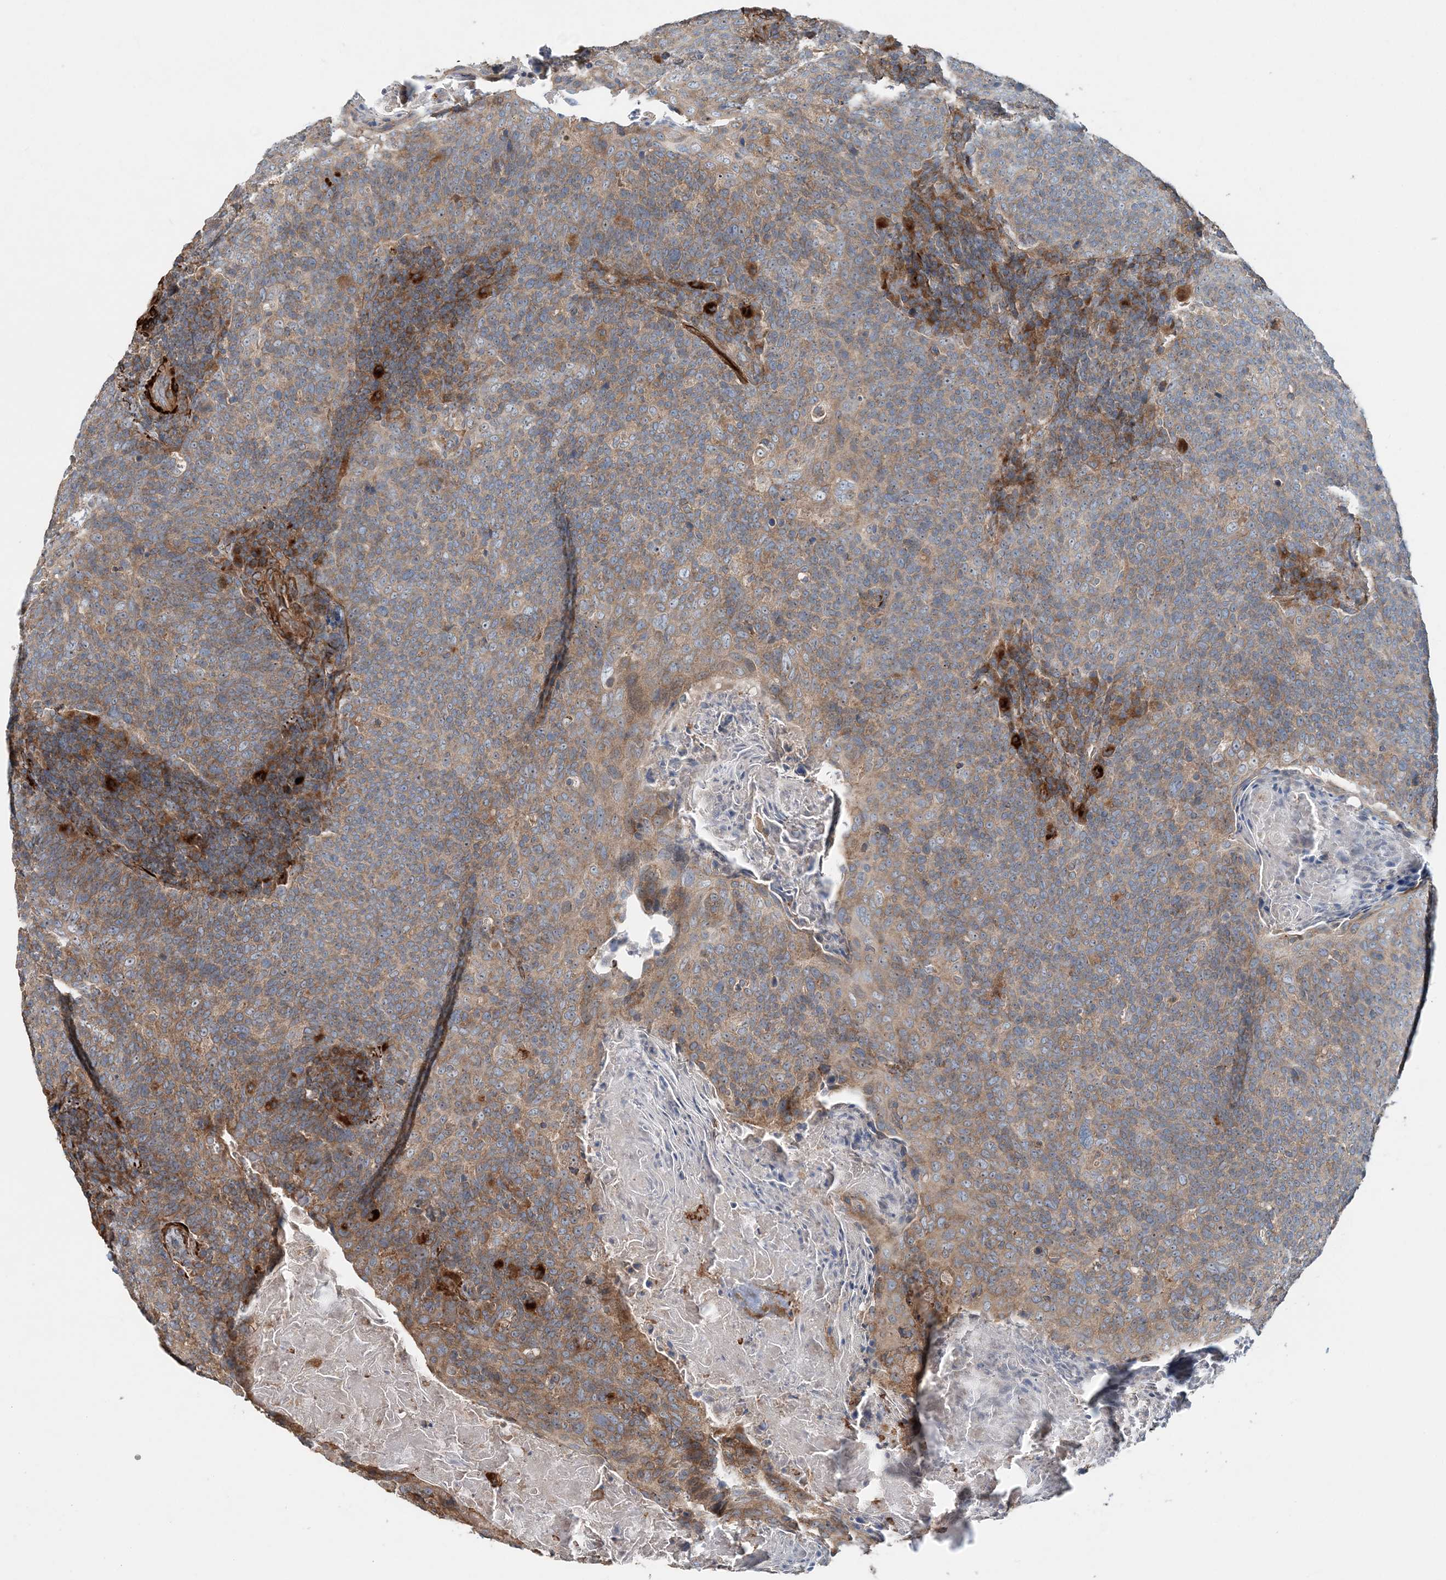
{"staining": {"intensity": "moderate", "quantity": ">75%", "location": "cytoplasmic/membranous"}, "tissue": "head and neck cancer", "cell_type": "Tumor cells", "image_type": "cancer", "snomed": [{"axis": "morphology", "description": "Squamous cell carcinoma, NOS"}, {"axis": "morphology", "description": "Squamous cell carcinoma, metastatic, NOS"}, {"axis": "topography", "description": "Lymph node"}, {"axis": "topography", "description": "Head-Neck"}], "caption": "Moderate cytoplasmic/membranous protein staining is identified in about >75% of tumor cells in head and neck squamous cell carcinoma. (IHC, brightfield microscopy, high magnification).", "gene": "TTI1", "patient": {"sex": "male", "age": 62}}